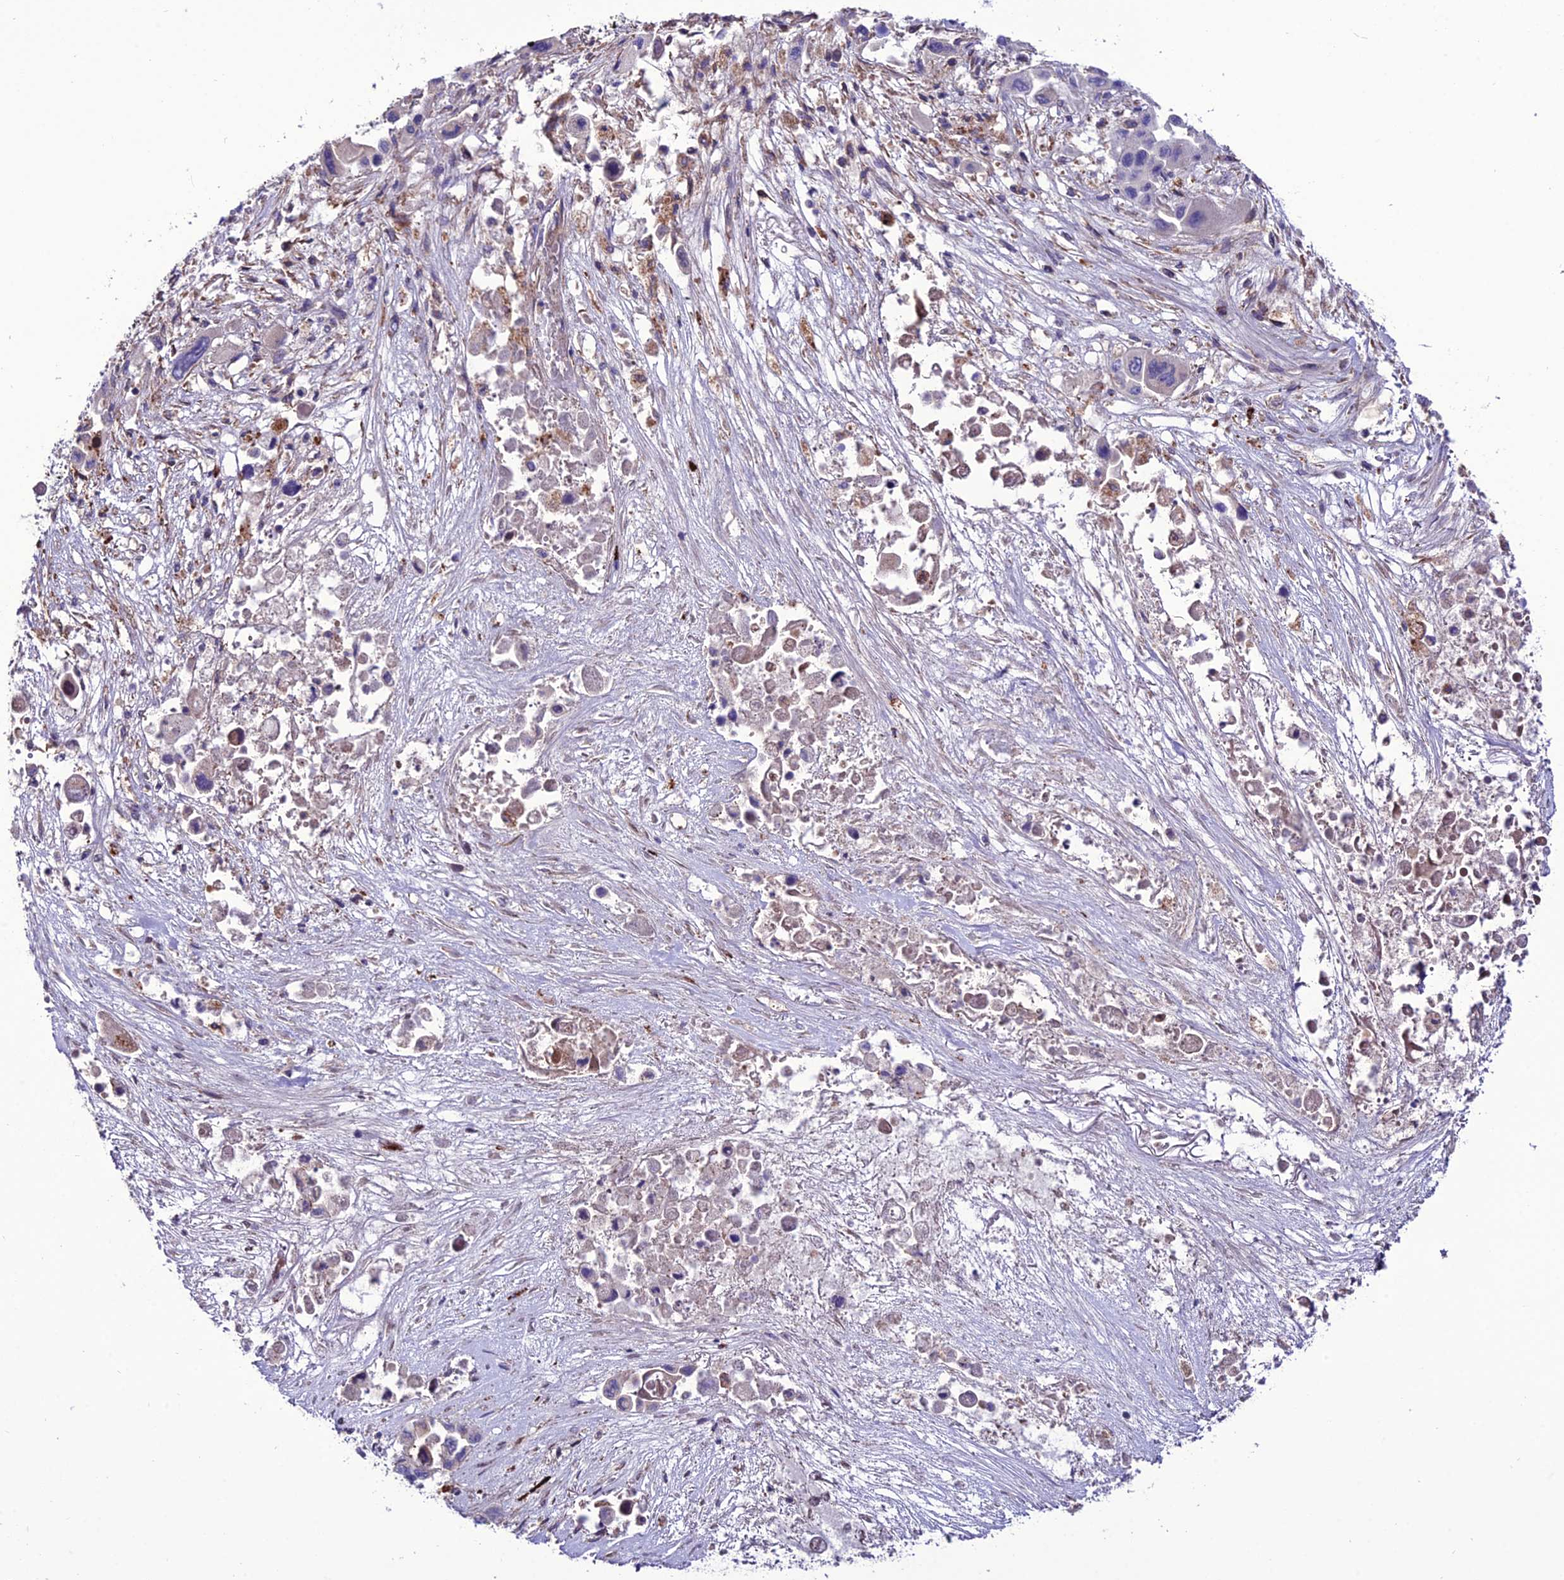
{"staining": {"intensity": "negative", "quantity": "none", "location": "none"}, "tissue": "pancreatic cancer", "cell_type": "Tumor cells", "image_type": "cancer", "snomed": [{"axis": "morphology", "description": "Adenocarcinoma, NOS"}, {"axis": "topography", "description": "Pancreas"}], "caption": "There is no significant staining in tumor cells of adenocarcinoma (pancreatic). (DAB immunohistochemistry visualized using brightfield microscopy, high magnification).", "gene": "PPIL3", "patient": {"sex": "male", "age": 92}}